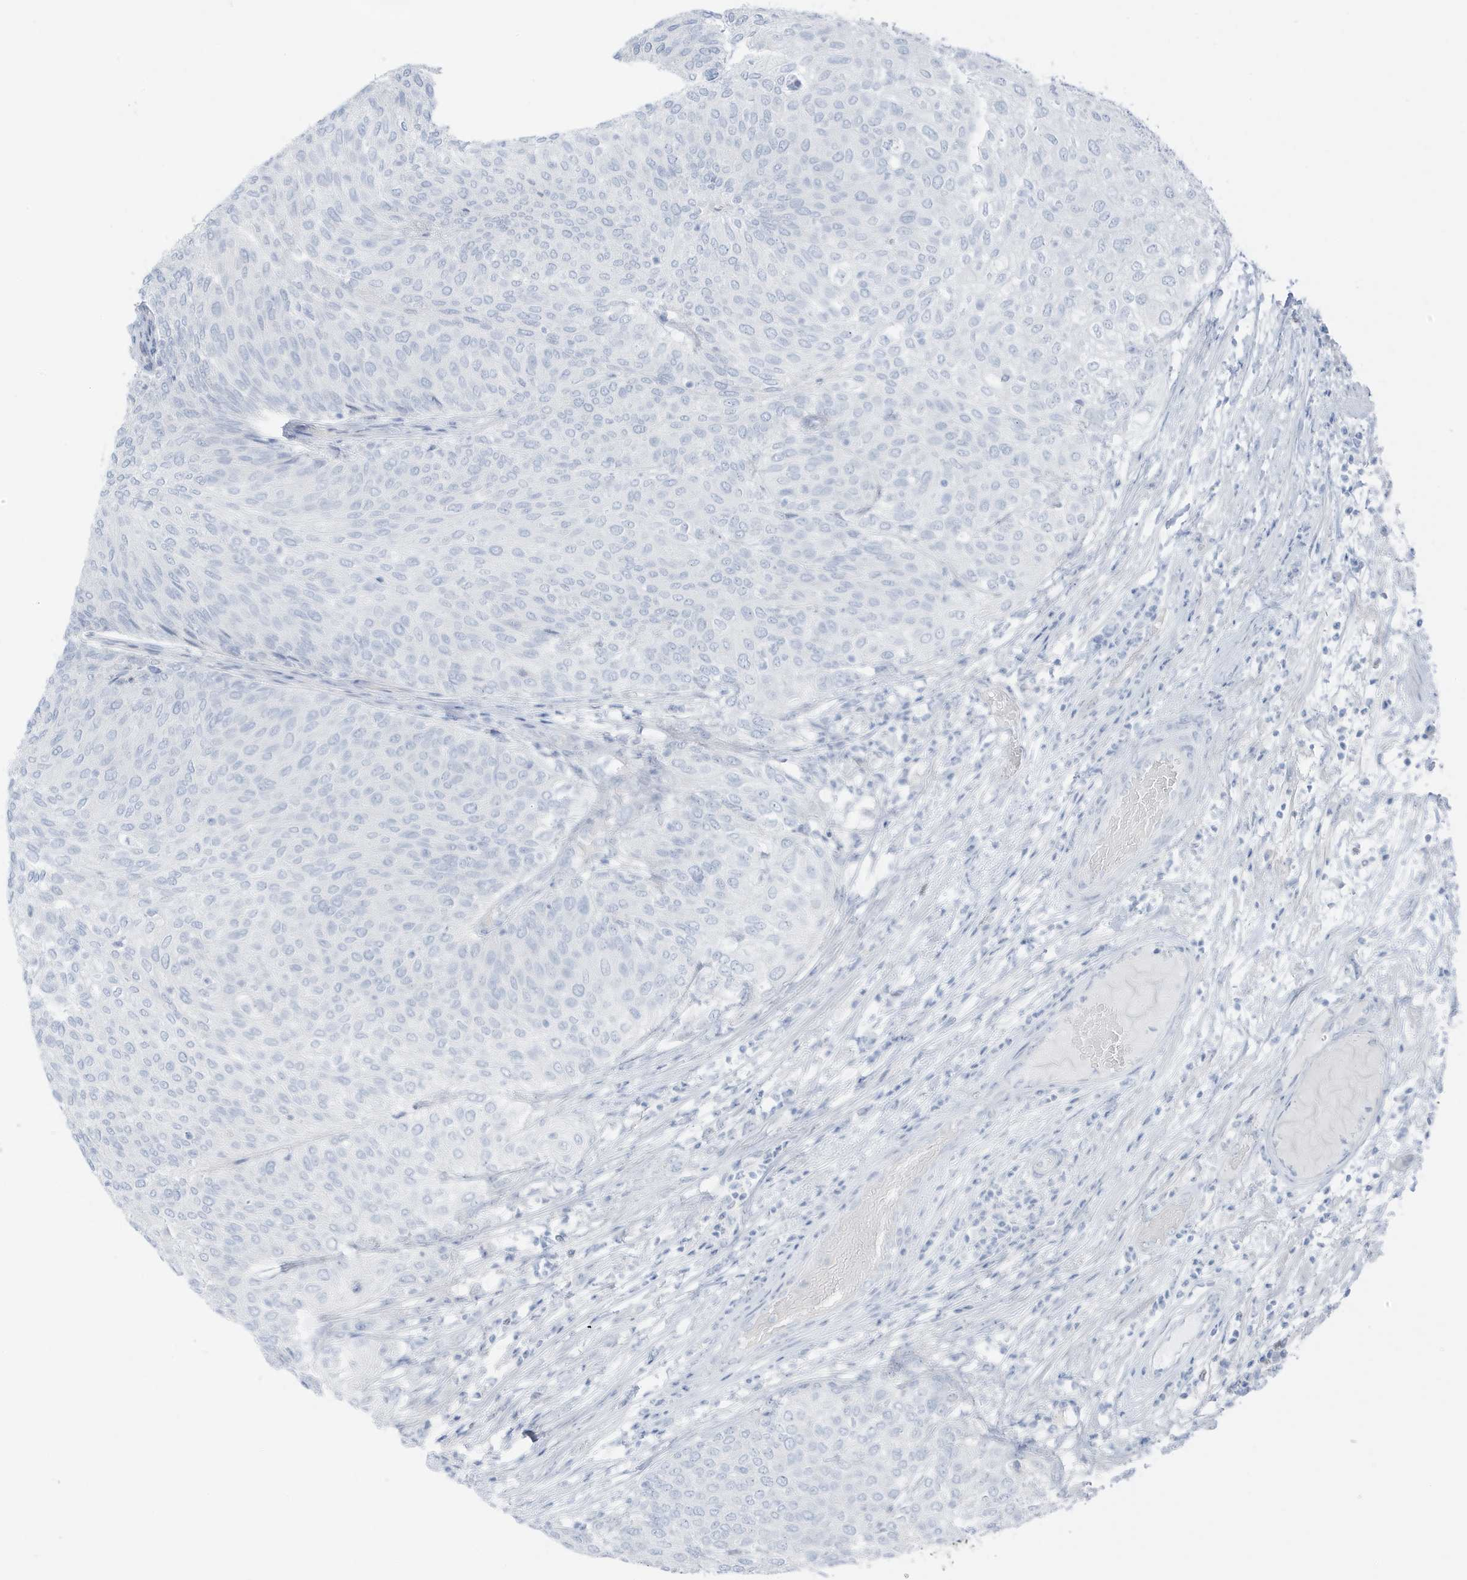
{"staining": {"intensity": "negative", "quantity": "none", "location": "none"}, "tissue": "urothelial cancer", "cell_type": "Tumor cells", "image_type": "cancer", "snomed": [{"axis": "morphology", "description": "Urothelial carcinoma, Low grade"}, {"axis": "topography", "description": "Urinary bladder"}], "caption": "This is an IHC photomicrograph of human low-grade urothelial carcinoma. There is no staining in tumor cells.", "gene": "ZFP64", "patient": {"sex": "female", "age": 79}}